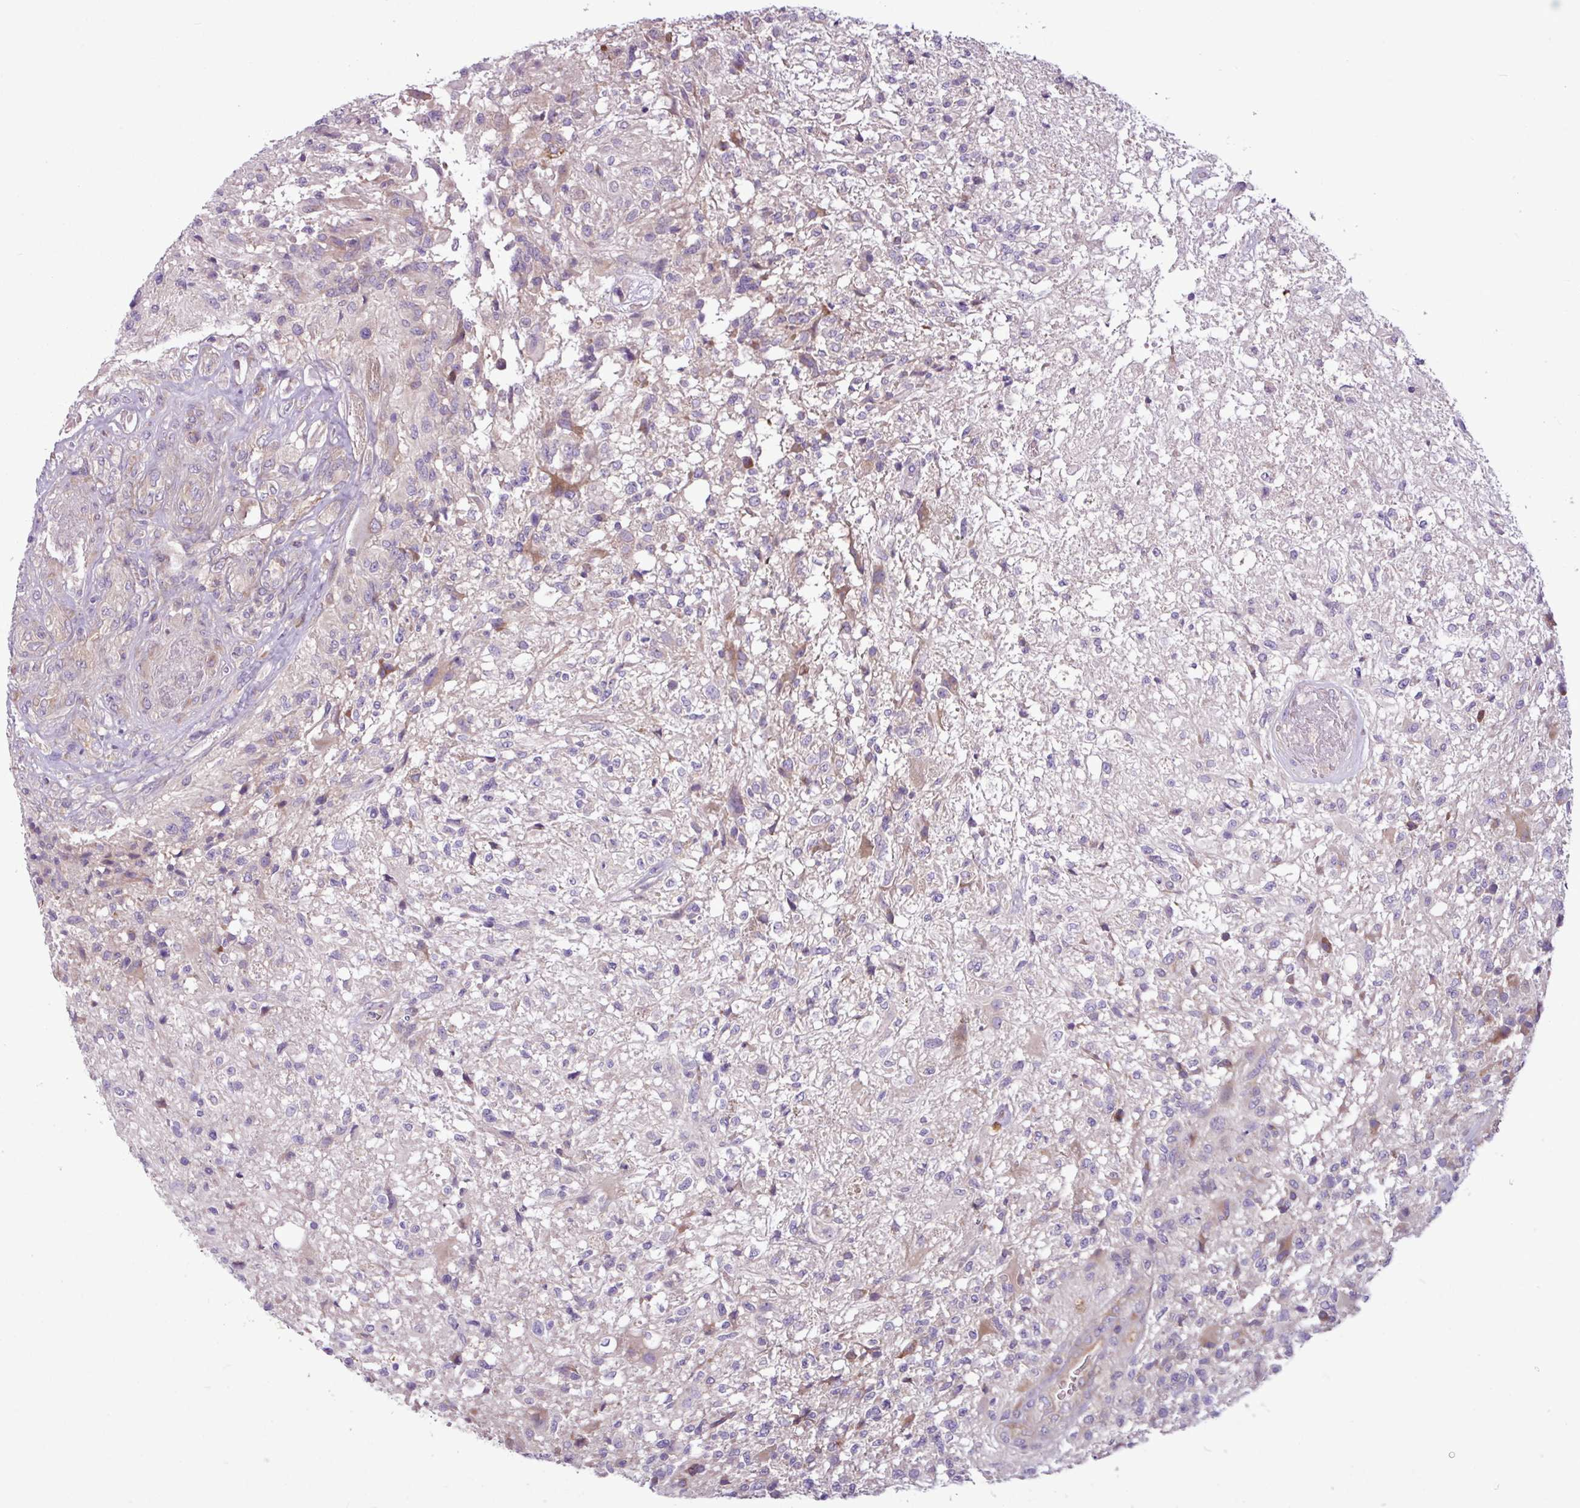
{"staining": {"intensity": "moderate", "quantity": "<25%", "location": "cytoplasmic/membranous"}, "tissue": "glioma", "cell_type": "Tumor cells", "image_type": "cancer", "snomed": [{"axis": "morphology", "description": "Glioma, malignant, High grade"}, {"axis": "topography", "description": "Brain"}], "caption": "Immunohistochemistry of human glioma demonstrates low levels of moderate cytoplasmic/membranous expression in approximately <25% of tumor cells.", "gene": "MROH2A", "patient": {"sex": "male", "age": 56}}